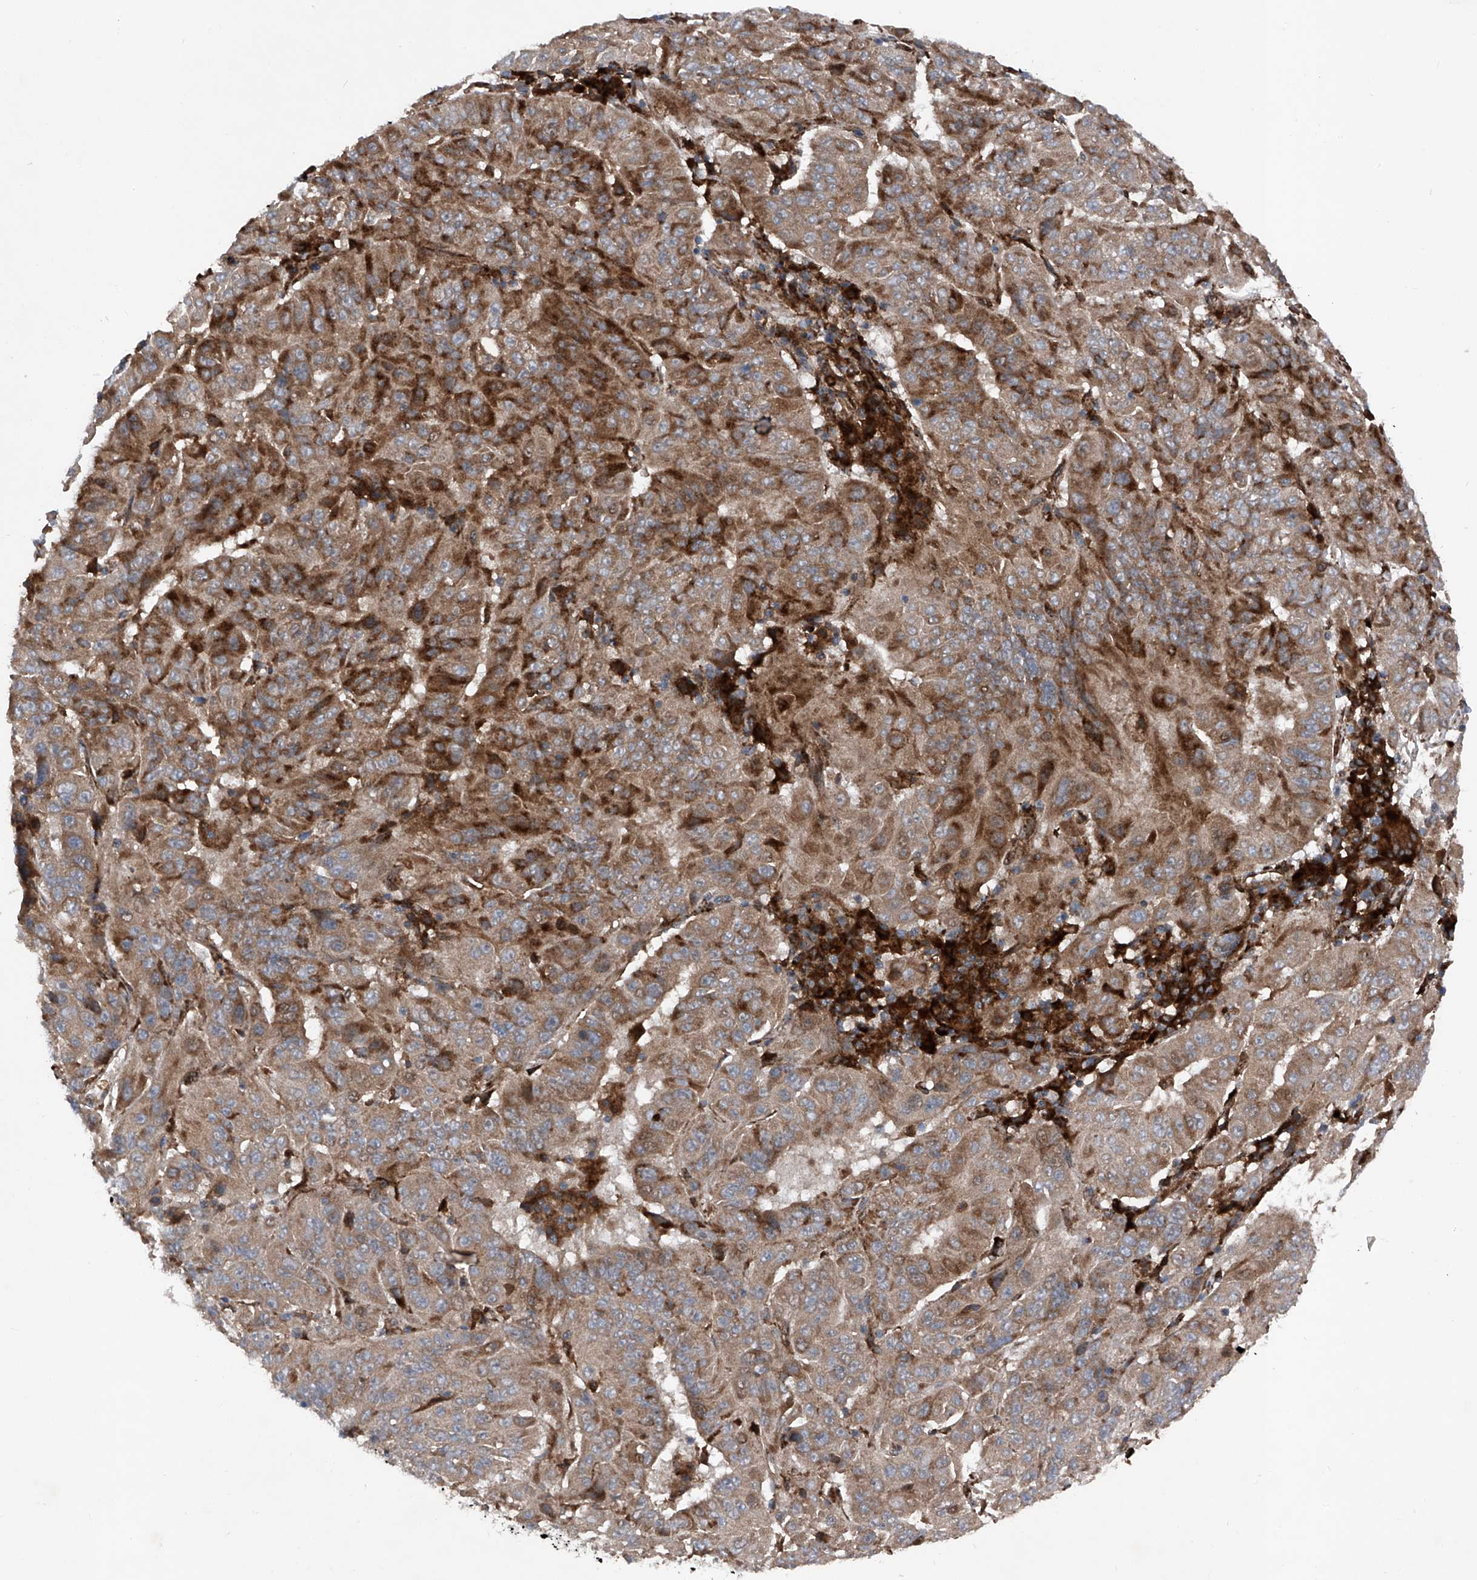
{"staining": {"intensity": "moderate", "quantity": ">75%", "location": "cytoplasmic/membranous"}, "tissue": "pancreatic cancer", "cell_type": "Tumor cells", "image_type": "cancer", "snomed": [{"axis": "morphology", "description": "Adenocarcinoma, NOS"}, {"axis": "topography", "description": "Pancreas"}], "caption": "A micrograph of adenocarcinoma (pancreatic) stained for a protein shows moderate cytoplasmic/membranous brown staining in tumor cells. (Stains: DAB in brown, nuclei in blue, Microscopy: brightfield microscopy at high magnification).", "gene": "DAD1", "patient": {"sex": "male", "age": 63}}